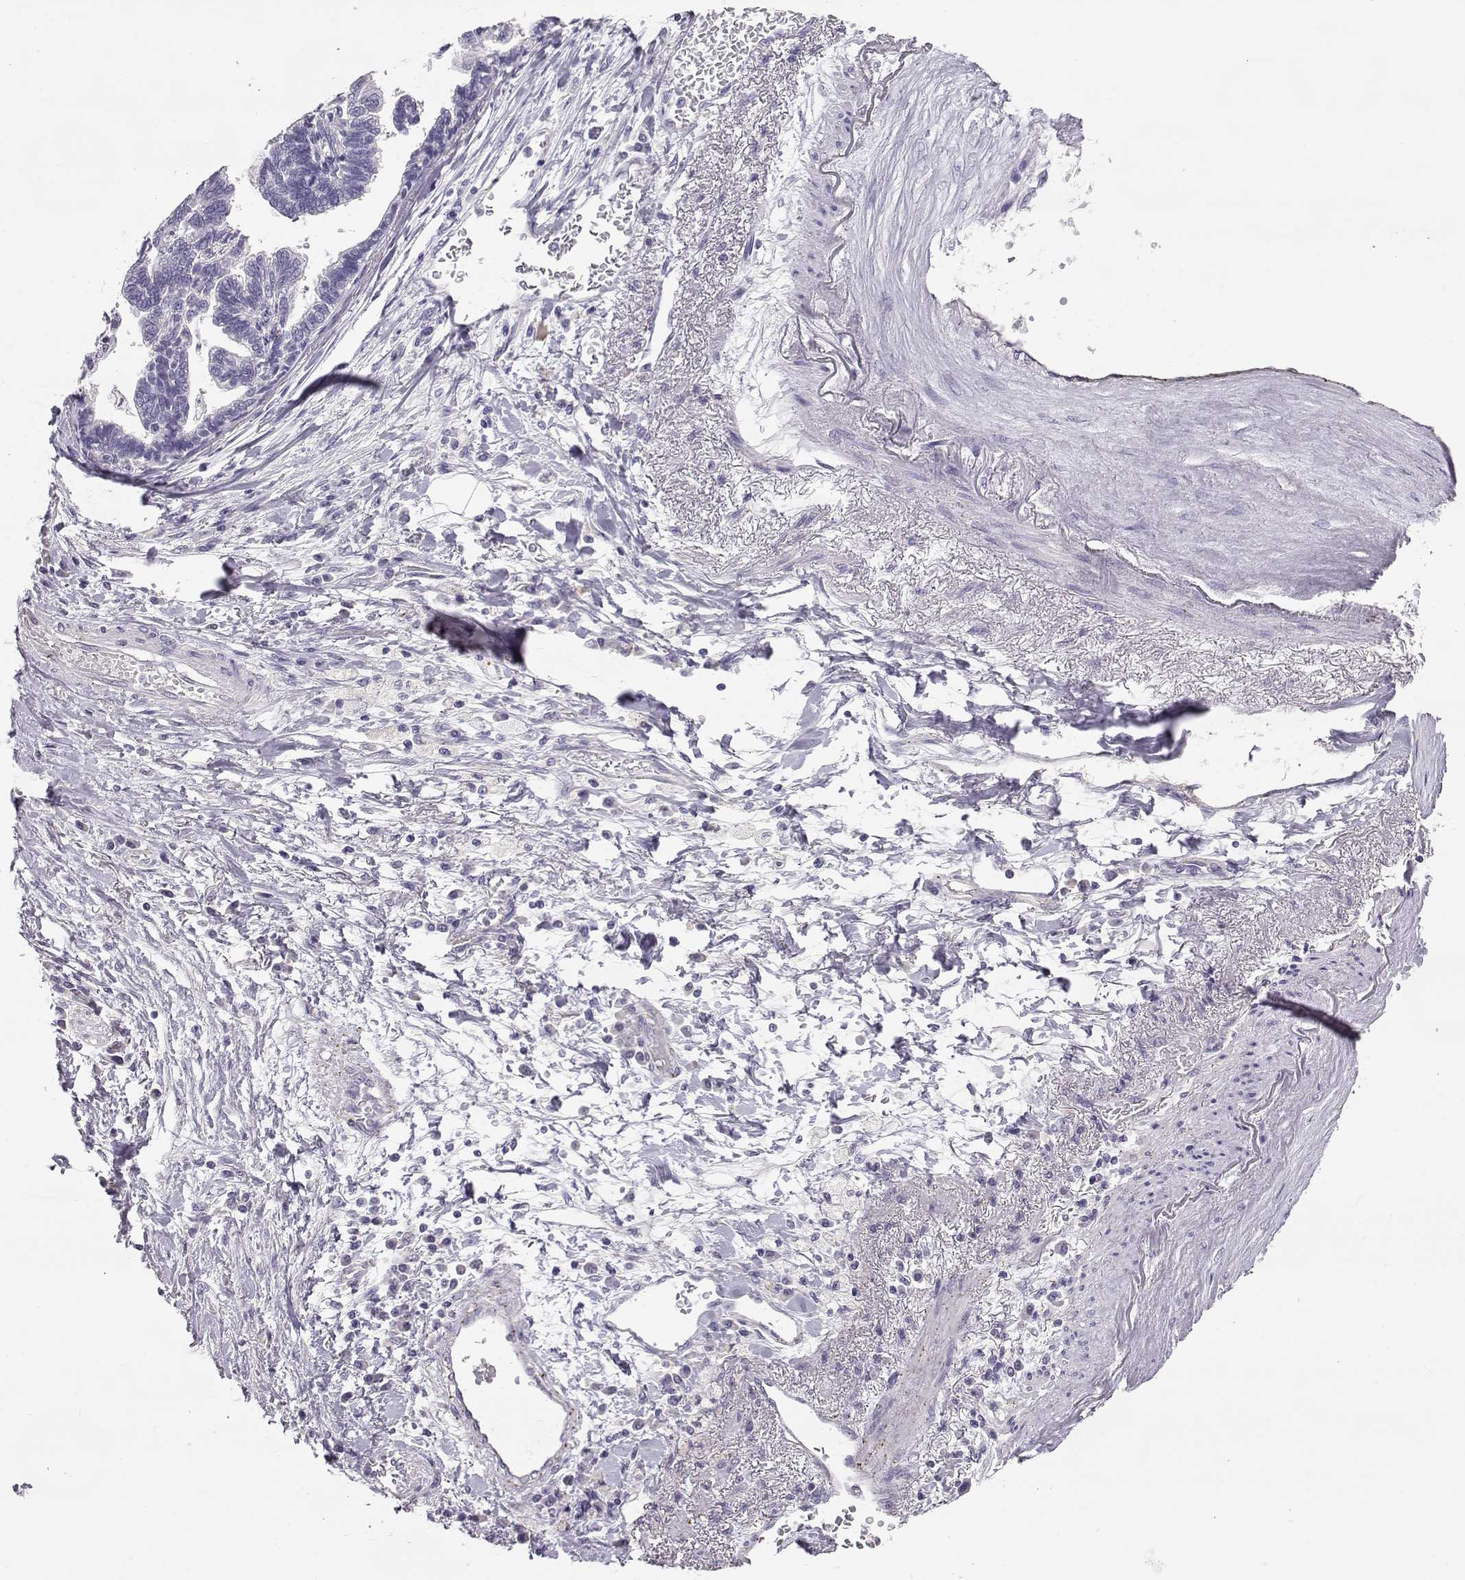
{"staining": {"intensity": "negative", "quantity": "none", "location": "none"}, "tissue": "stomach cancer", "cell_type": "Tumor cells", "image_type": "cancer", "snomed": [{"axis": "morphology", "description": "Adenocarcinoma, NOS"}, {"axis": "topography", "description": "Stomach"}], "caption": "Tumor cells show no significant staining in stomach cancer (adenocarcinoma).", "gene": "ENDOU", "patient": {"sex": "male", "age": 83}}